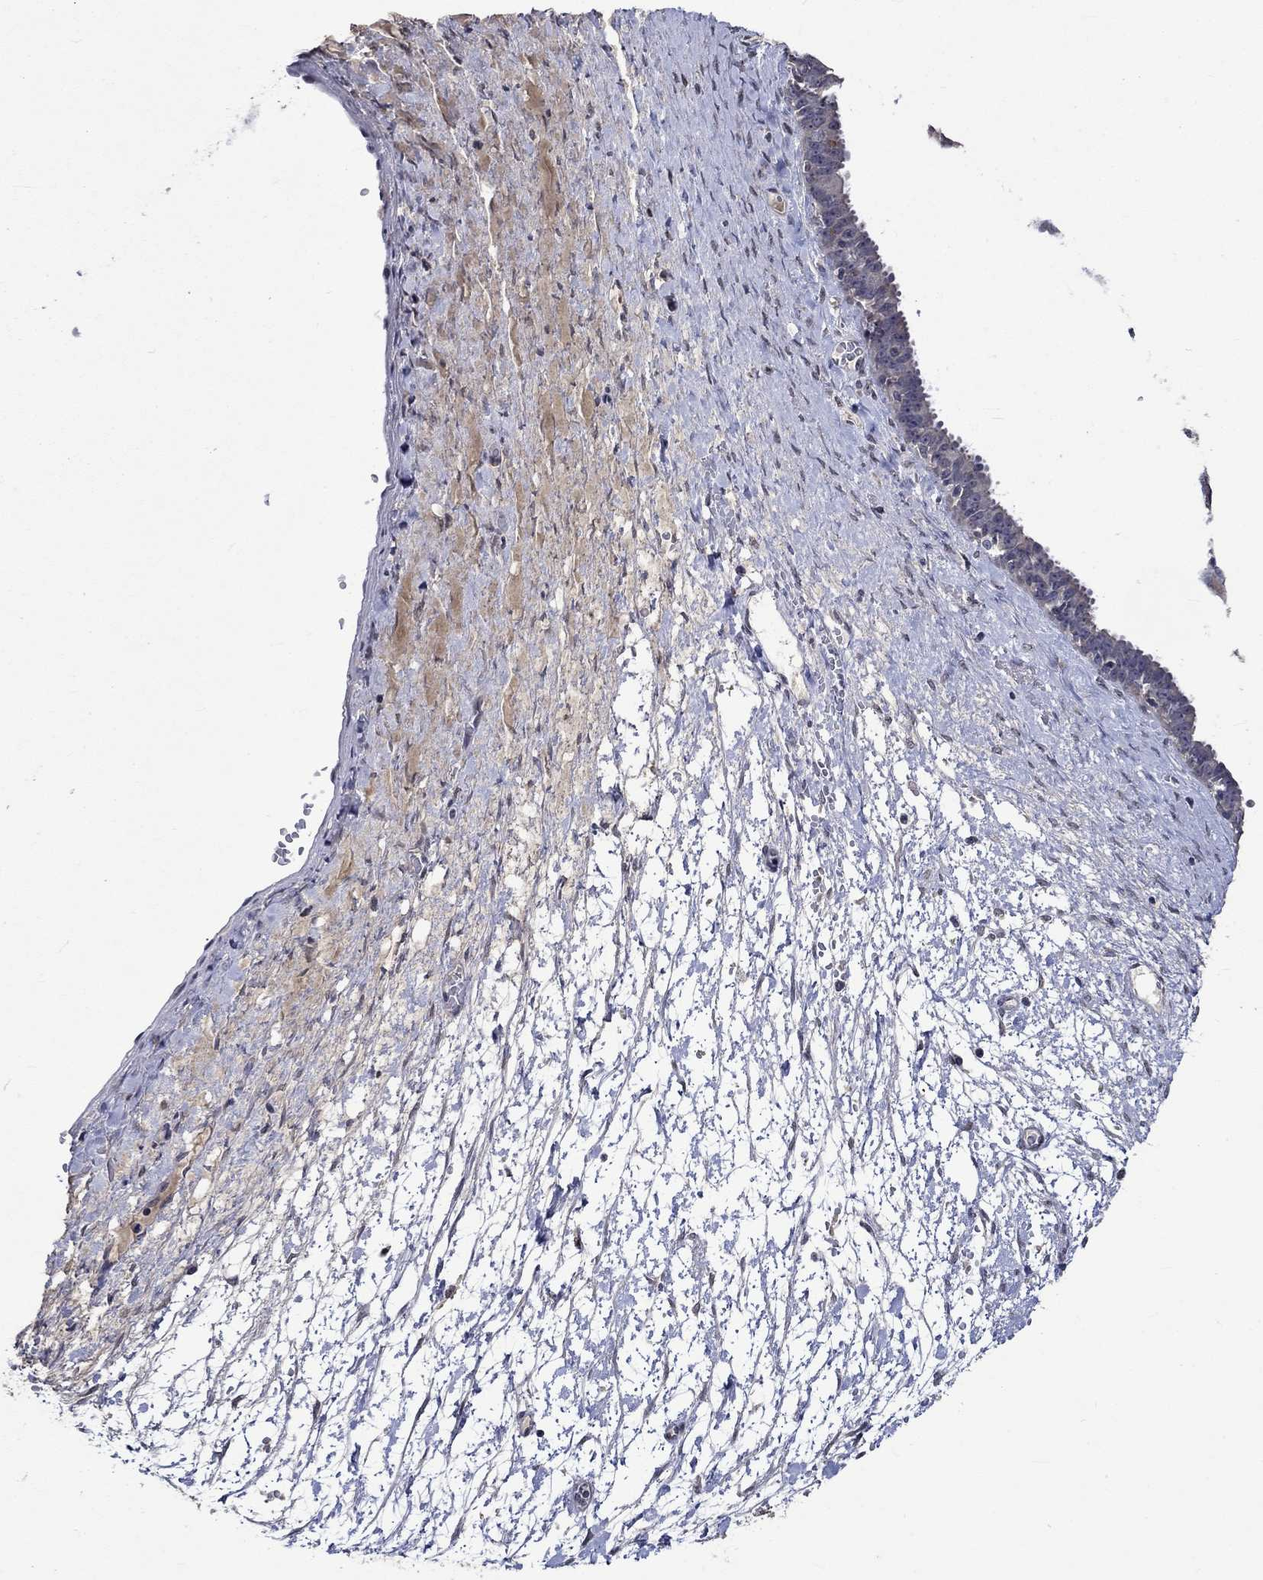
{"staining": {"intensity": "negative", "quantity": "none", "location": "none"}, "tissue": "ovarian cancer", "cell_type": "Tumor cells", "image_type": "cancer", "snomed": [{"axis": "morphology", "description": "Cystadenocarcinoma, serous, NOS"}, {"axis": "topography", "description": "Ovary"}], "caption": "Ovarian serous cystadenocarcinoma stained for a protein using immunohistochemistry (IHC) reveals no expression tumor cells.", "gene": "DDX3Y", "patient": {"sex": "female", "age": 71}}